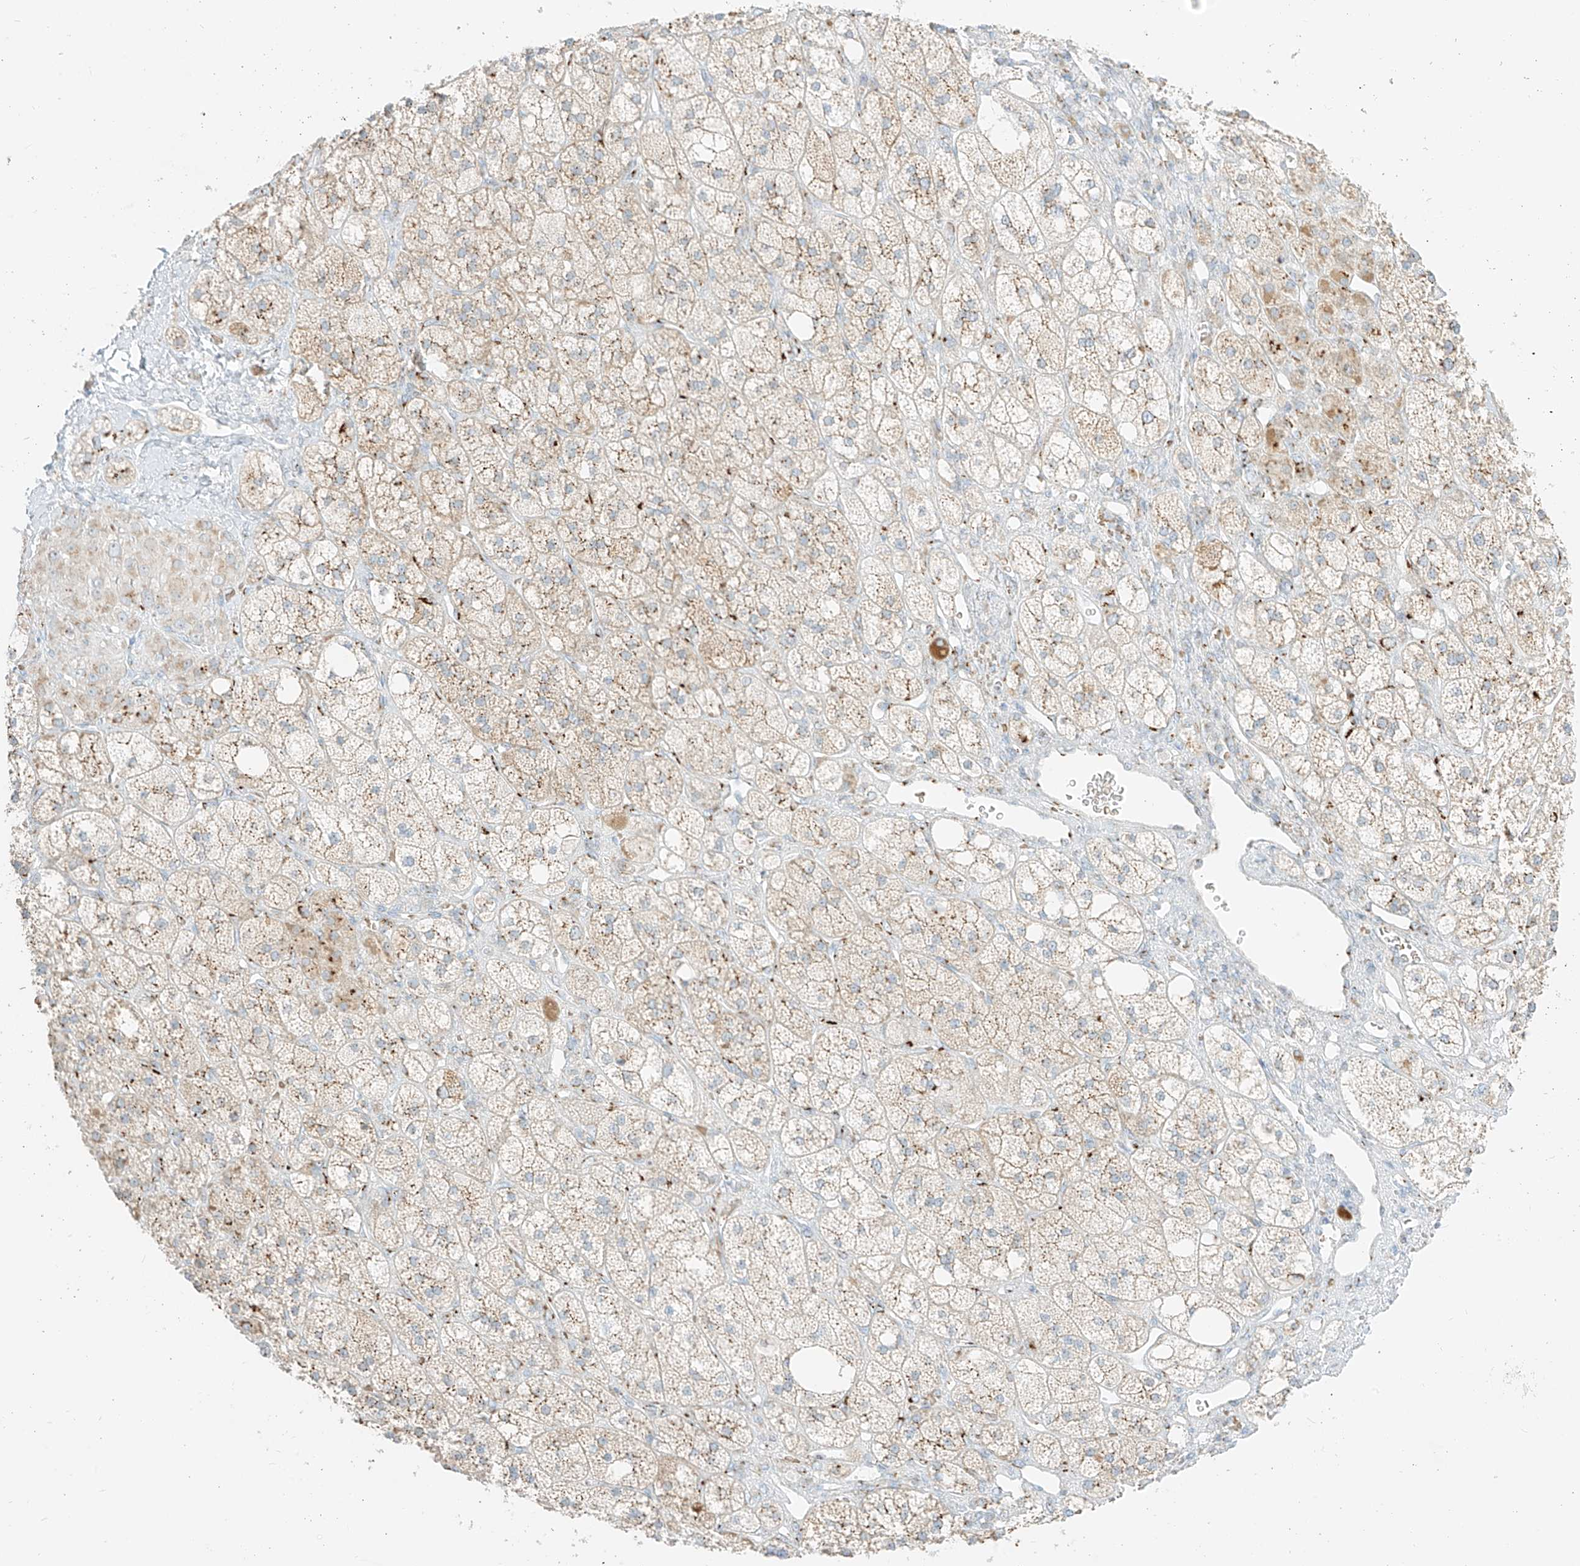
{"staining": {"intensity": "moderate", "quantity": "25%-75%", "location": "cytoplasmic/membranous"}, "tissue": "adrenal gland", "cell_type": "Glandular cells", "image_type": "normal", "snomed": [{"axis": "morphology", "description": "Normal tissue, NOS"}, {"axis": "topography", "description": "Adrenal gland"}], "caption": "This micrograph shows immunohistochemistry (IHC) staining of normal adrenal gland, with medium moderate cytoplasmic/membranous expression in approximately 25%-75% of glandular cells.", "gene": "TMEM87B", "patient": {"sex": "male", "age": 61}}